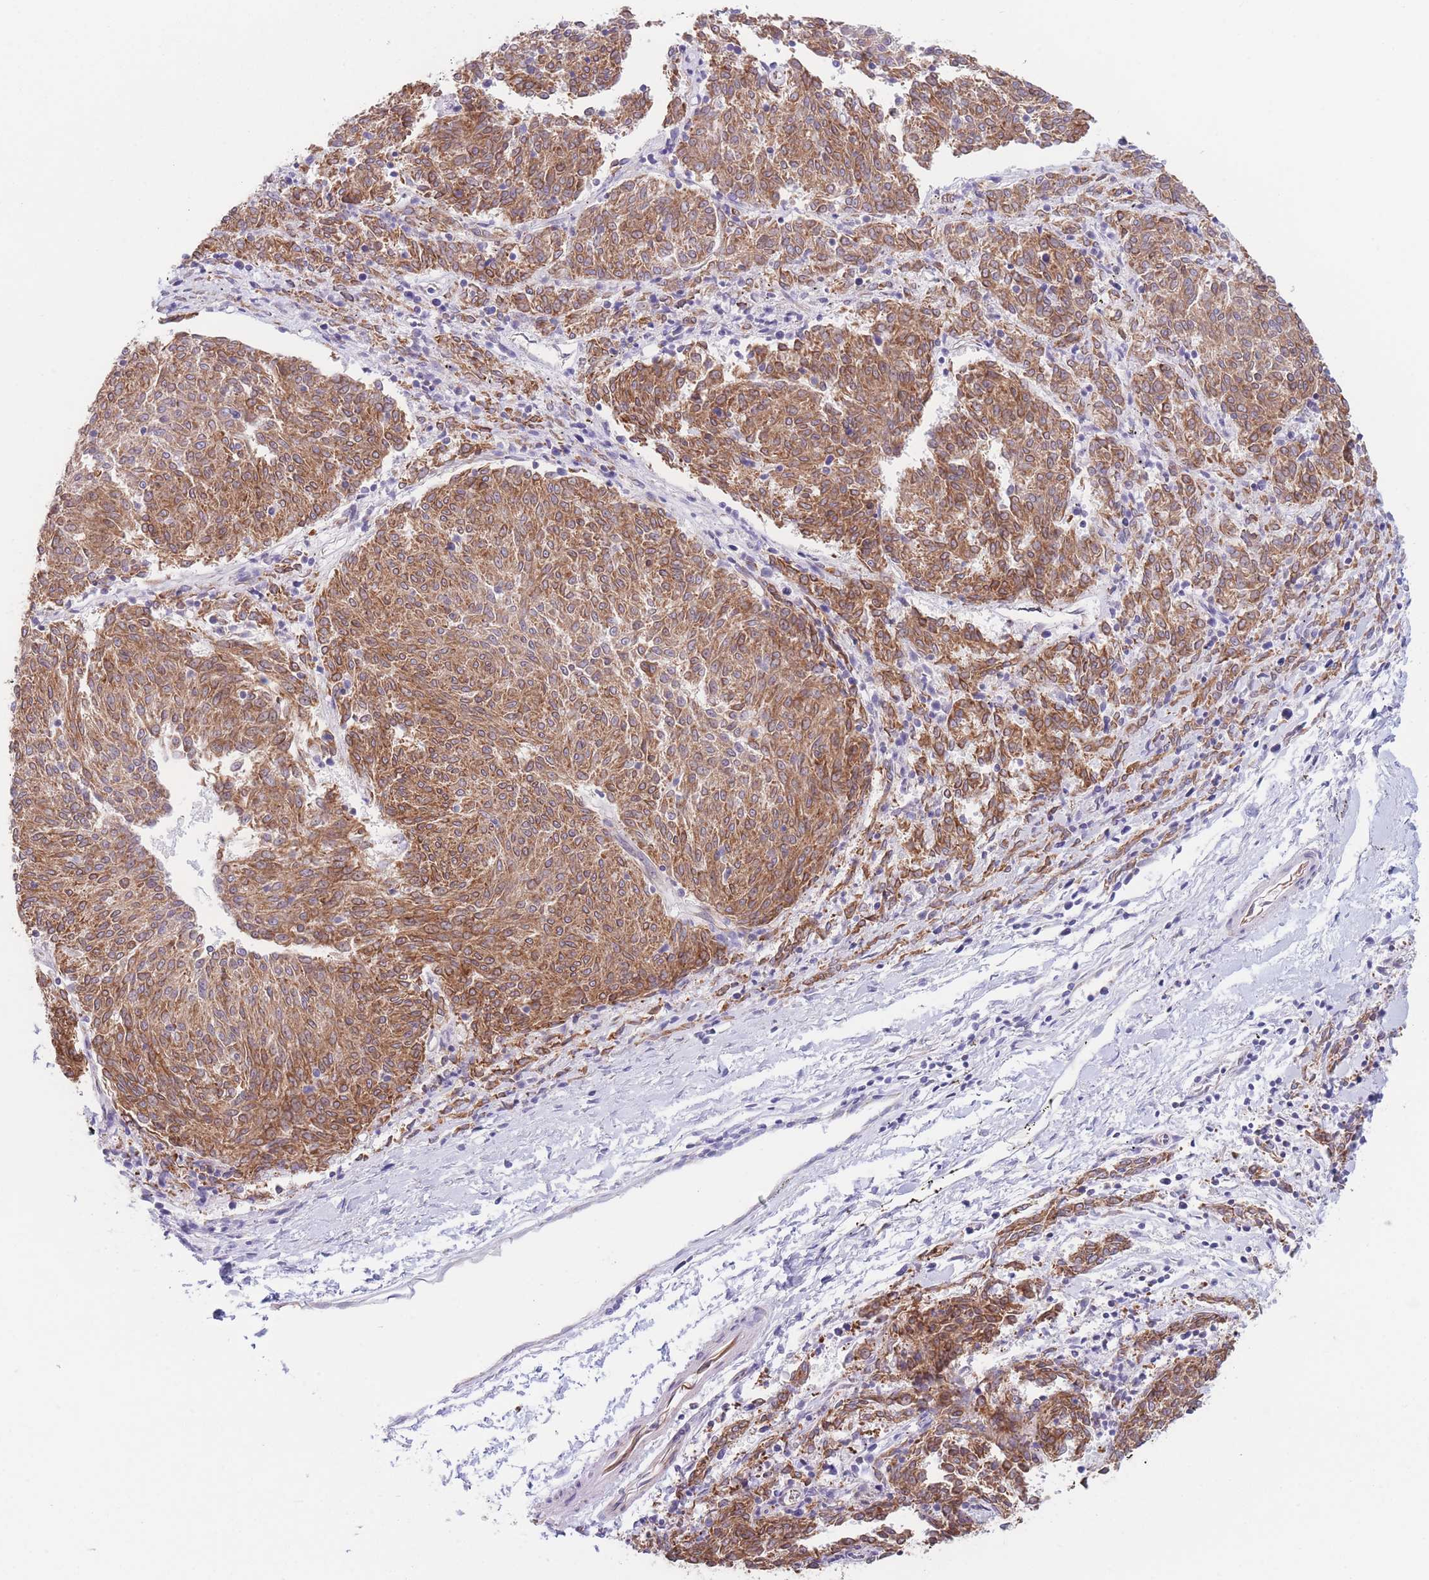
{"staining": {"intensity": "moderate", "quantity": ">75%", "location": "cytoplasmic/membranous"}, "tissue": "melanoma", "cell_type": "Tumor cells", "image_type": "cancer", "snomed": [{"axis": "morphology", "description": "Malignant melanoma, NOS"}, {"axis": "topography", "description": "Skin"}], "caption": "A high-resolution image shows immunohistochemistry staining of melanoma, which exhibits moderate cytoplasmic/membranous positivity in about >75% of tumor cells.", "gene": "AK9", "patient": {"sex": "female", "age": 72}}